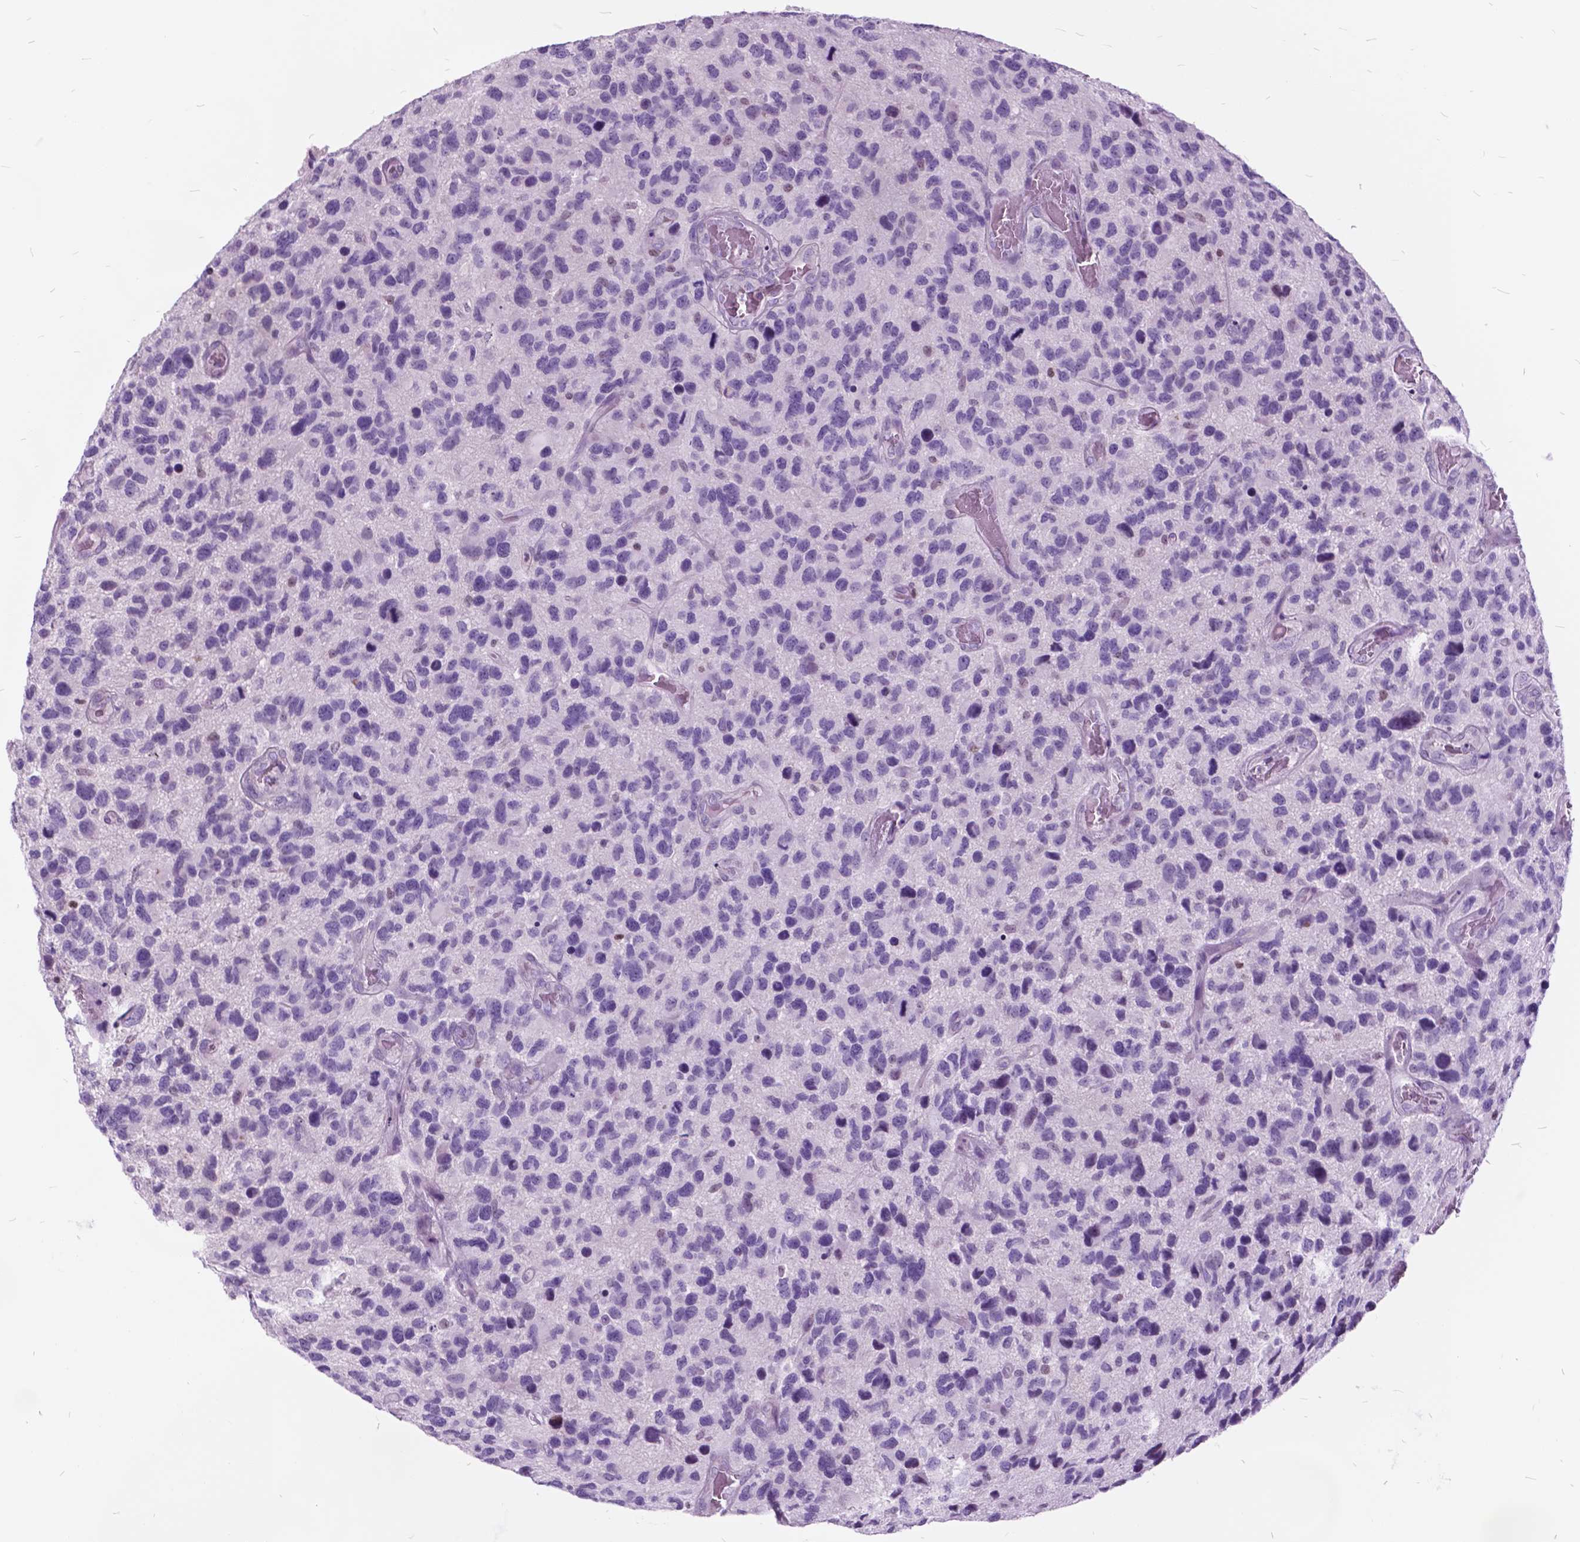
{"staining": {"intensity": "negative", "quantity": "none", "location": "none"}, "tissue": "glioma", "cell_type": "Tumor cells", "image_type": "cancer", "snomed": [{"axis": "morphology", "description": "Glioma, malignant, NOS"}, {"axis": "morphology", "description": "Glioma, malignant, High grade"}, {"axis": "topography", "description": "Brain"}], "caption": "Tumor cells are negative for brown protein staining in glioma.", "gene": "SP140", "patient": {"sex": "female", "age": 71}}